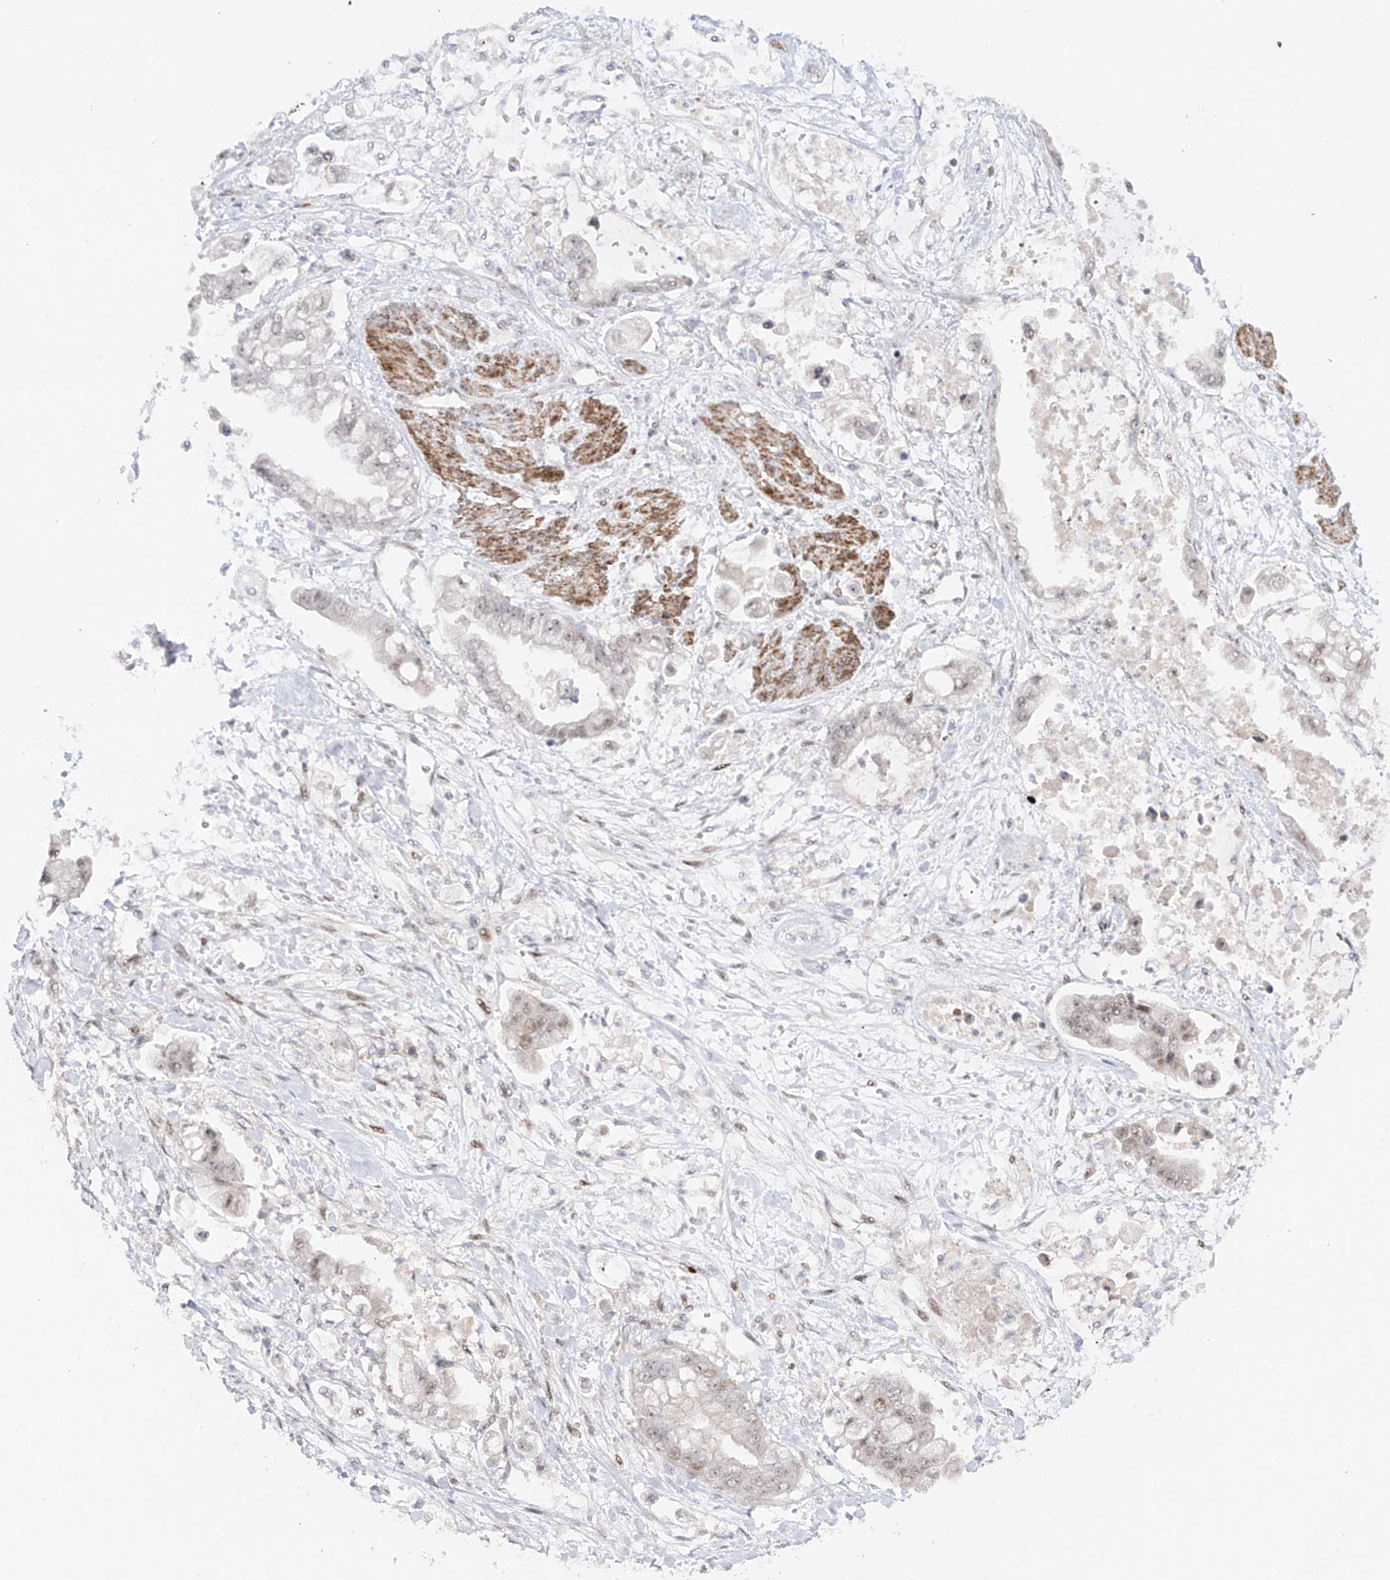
{"staining": {"intensity": "negative", "quantity": "none", "location": "none"}, "tissue": "stomach cancer", "cell_type": "Tumor cells", "image_type": "cancer", "snomed": [{"axis": "morphology", "description": "Adenocarcinoma, NOS"}, {"axis": "topography", "description": "Stomach"}], "caption": "Stomach cancer was stained to show a protein in brown. There is no significant staining in tumor cells.", "gene": "ZNF180", "patient": {"sex": "male", "age": 62}}